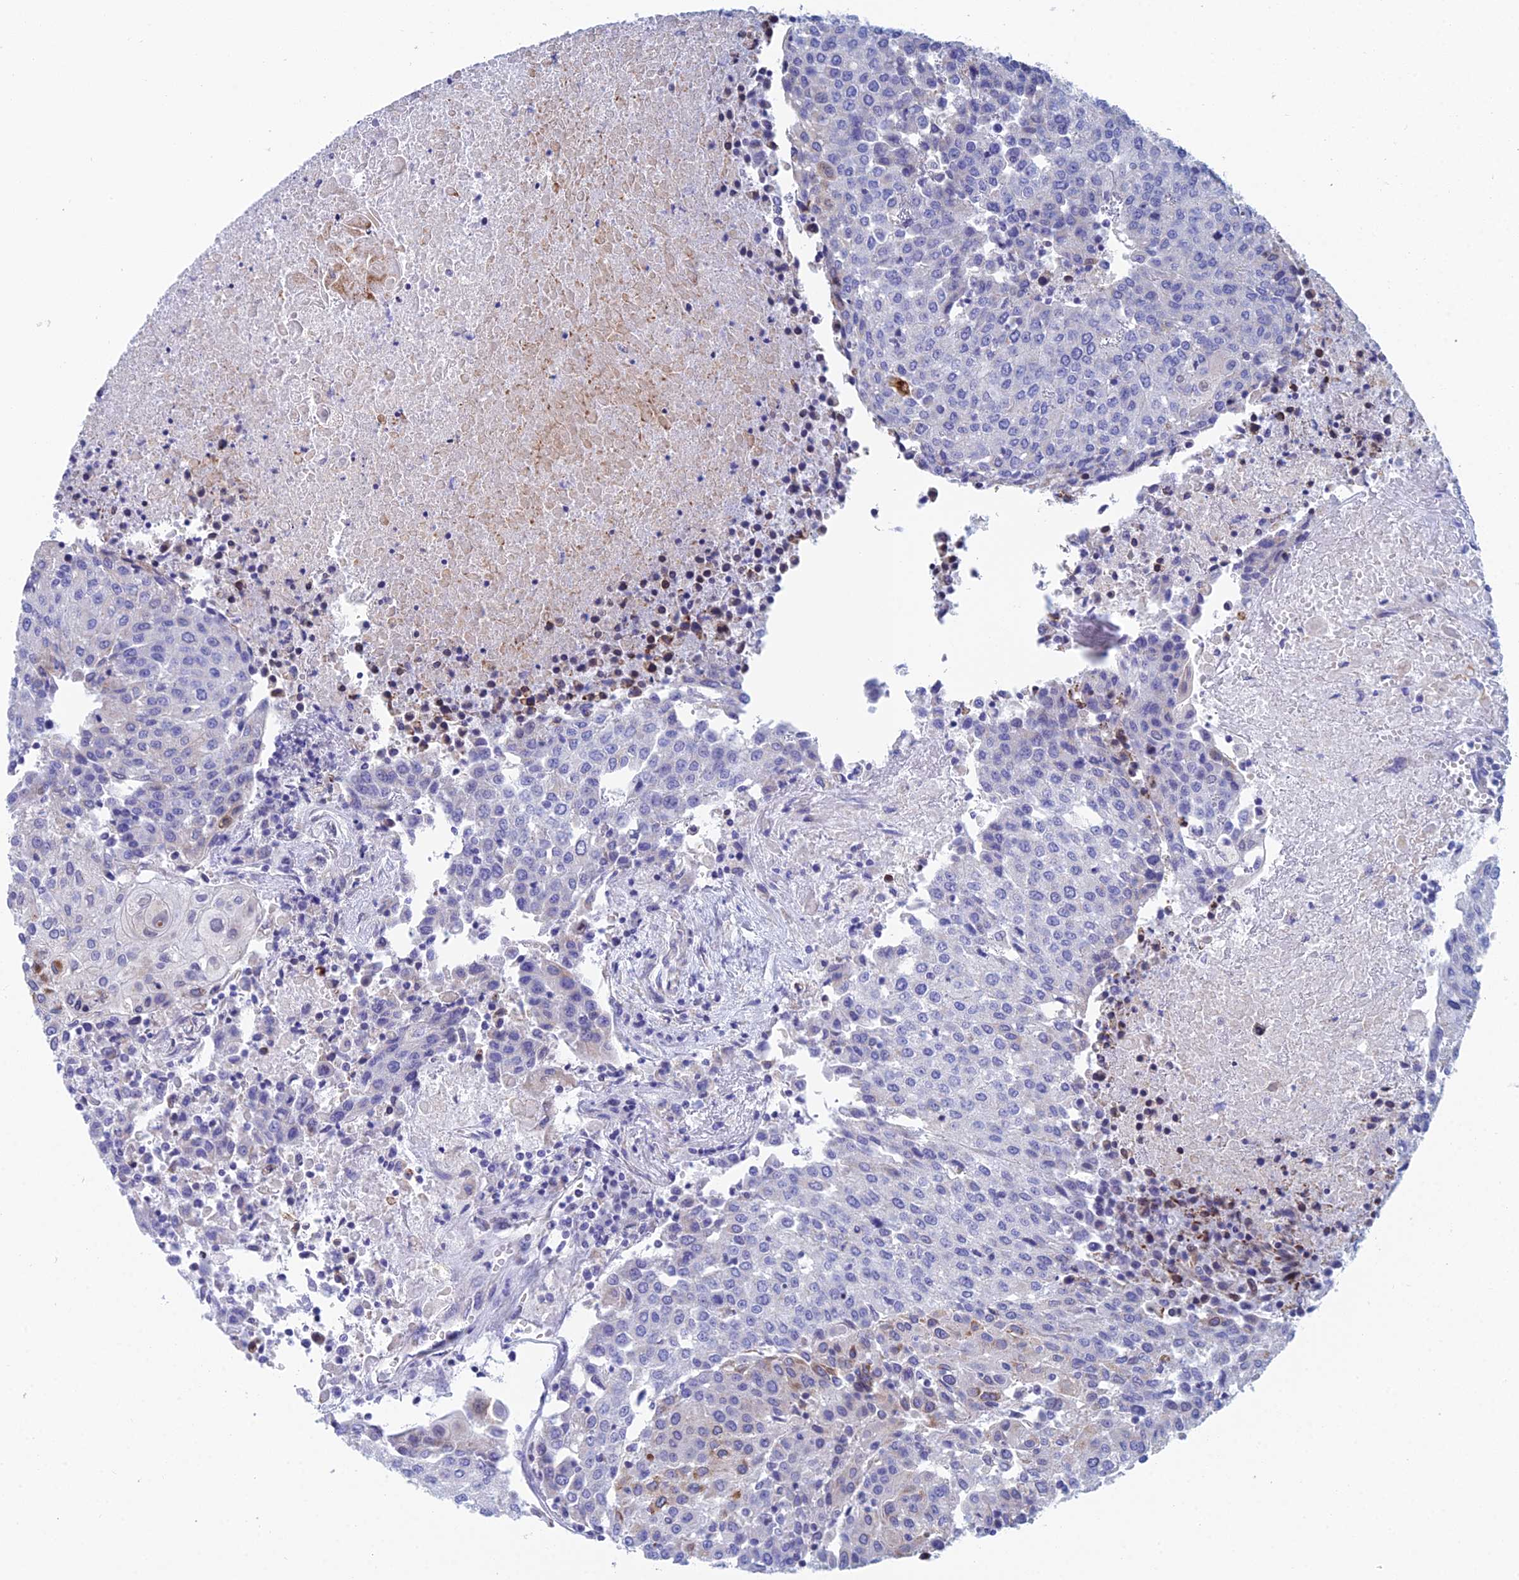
{"staining": {"intensity": "negative", "quantity": "none", "location": "none"}, "tissue": "urothelial cancer", "cell_type": "Tumor cells", "image_type": "cancer", "snomed": [{"axis": "morphology", "description": "Urothelial carcinoma, High grade"}, {"axis": "topography", "description": "Urinary bladder"}], "caption": "High magnification brightfield microscopy of urothelial cancer stained with DAB (brown) and counterstained with hematoxylin (blue): tumor cells show no significant expression.", "gene": "CFAP210", "patient": {"sex": "female", "age": 85}}